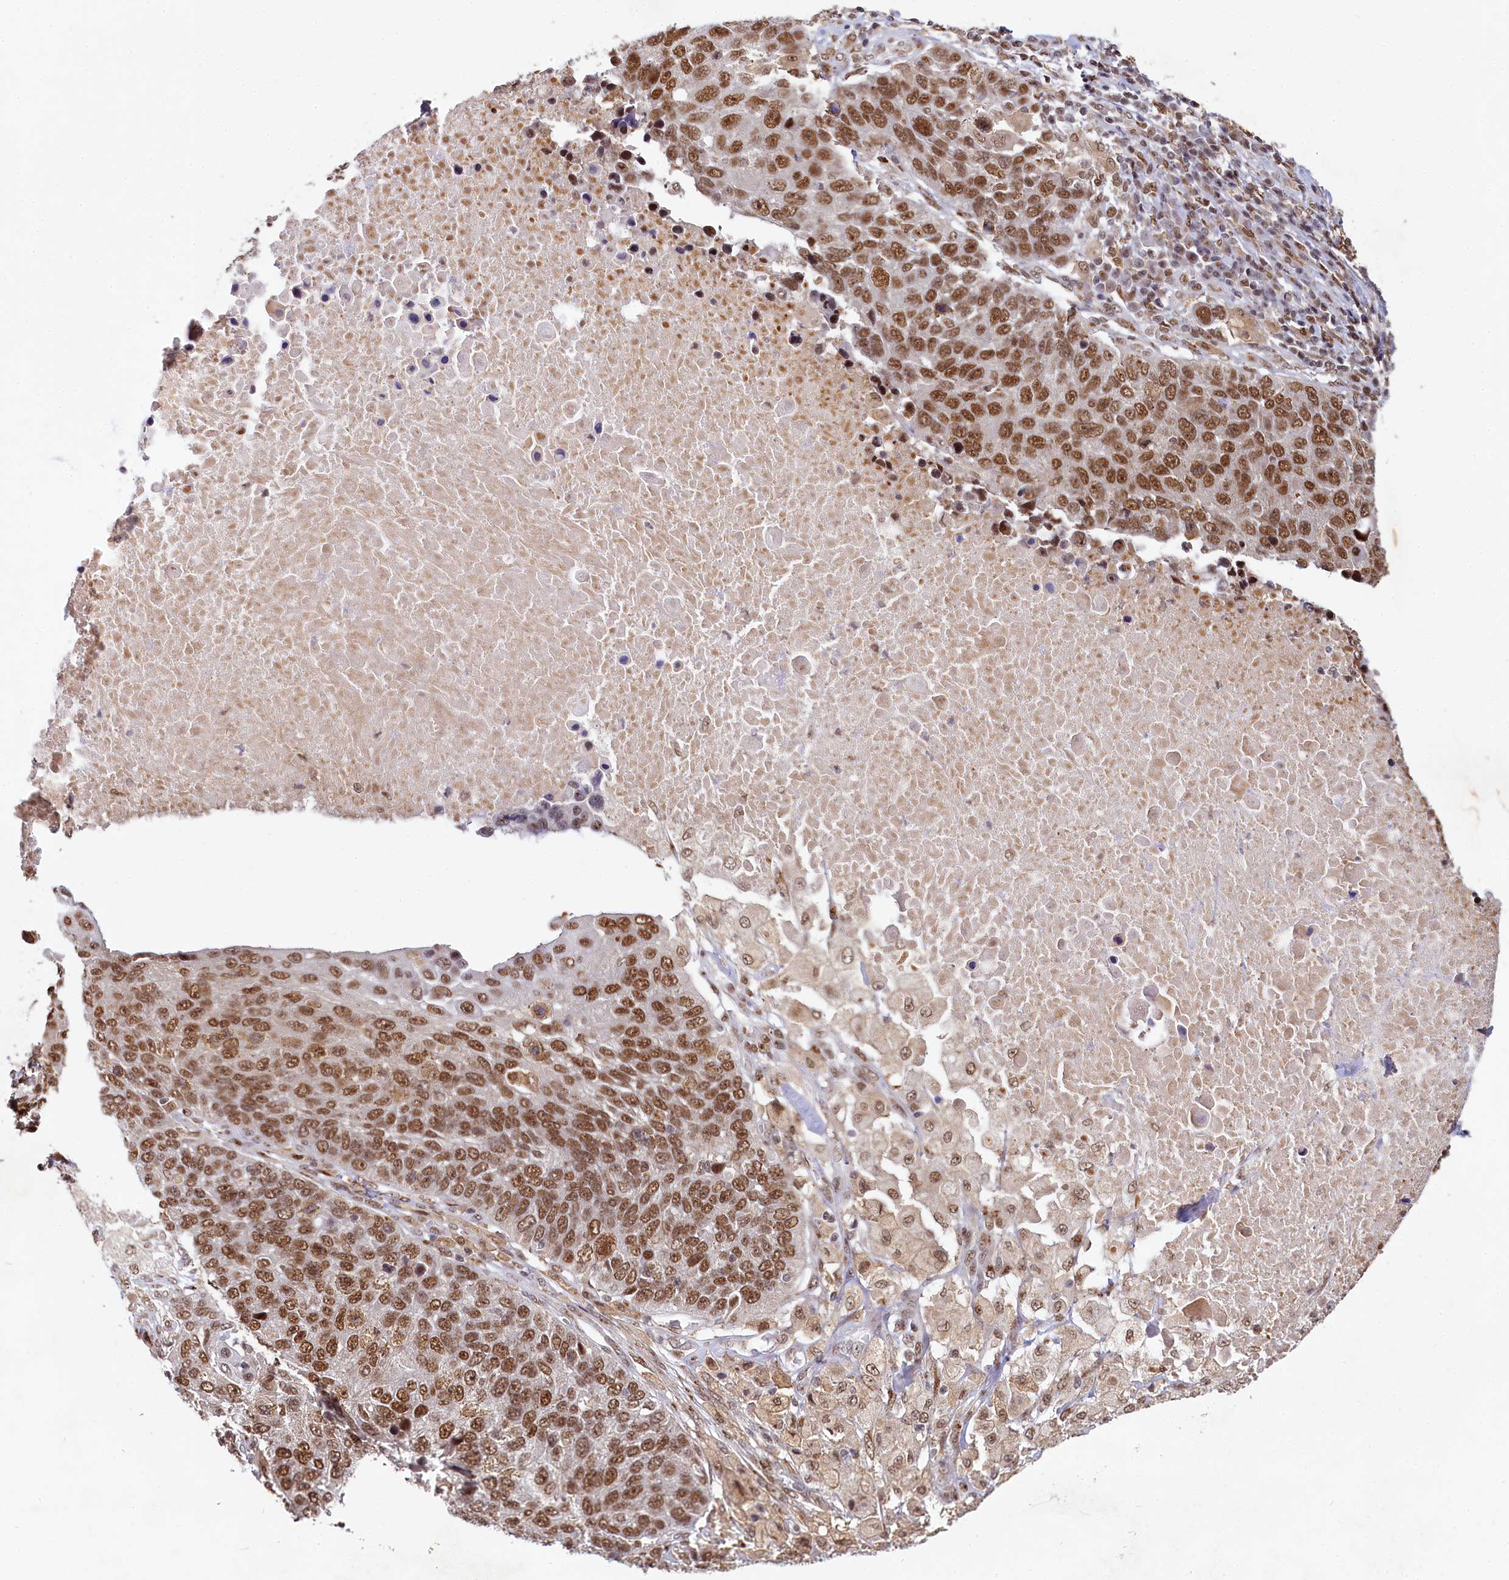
{"staining": {"intensity": "moderate", "quantity": ">75%", "location": "nuclear"}, "tissue": "lung cancer", "cell_type": "Tumor cells", "image_type": "cancer", "snomed": [{"axis": "morphology", "description": "Normal tissue, NOS"}, {"axis": "morphology", "description": "Squamous cell carcinoma, NOS"}, {"axis": "topography", "description": "Lymph node"}, {"axis": "topography", "description": "Lung"}], "caption": "Brown immunohistochemical staining in human lung cancer demonstrates moderate nuclear positivity in about >75% of tumor cells. Immunohistochemistry stains the protein in brown and the nuclei are stained blue.", "gene": "PPHLN1", "patient": {"sex": "male", "age": 66}}